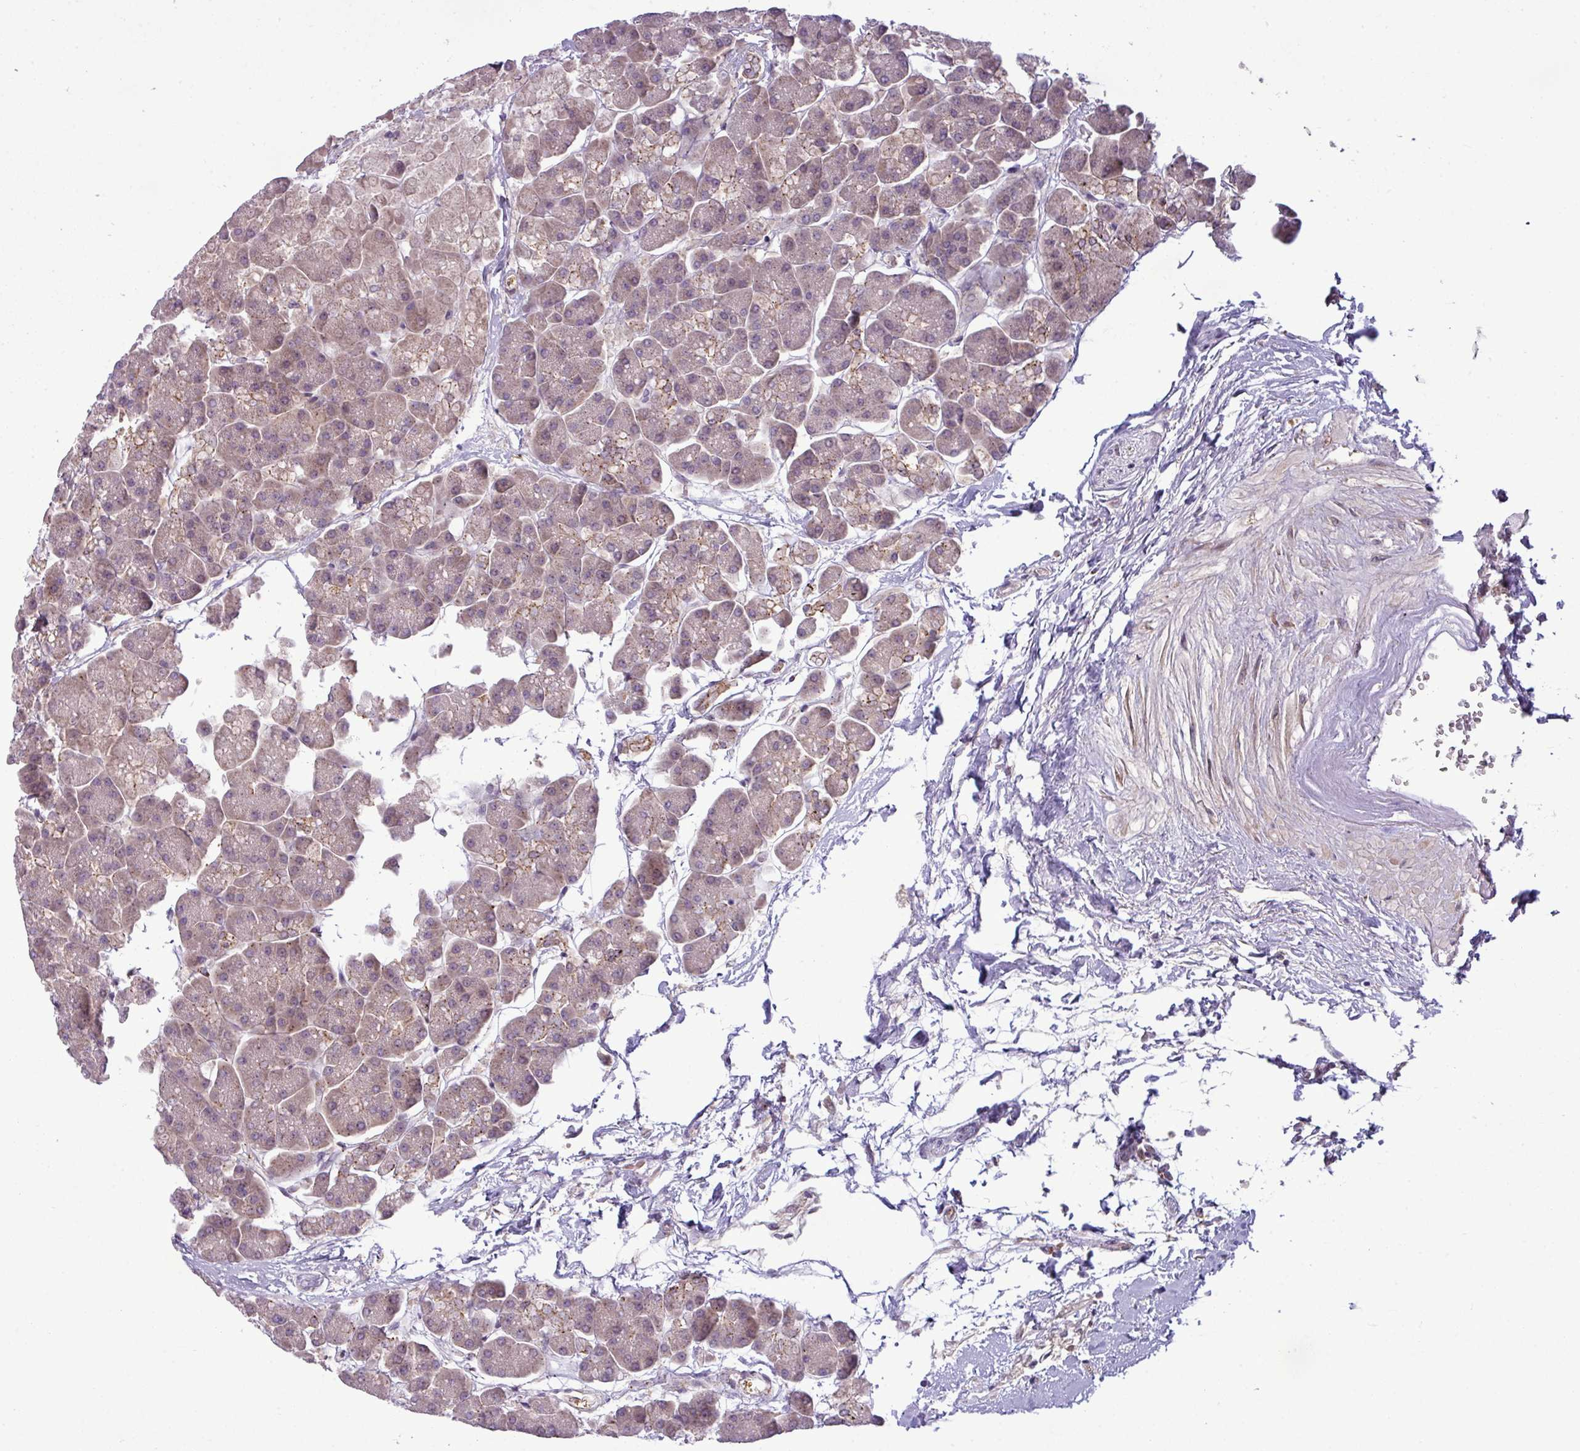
{"staining": {"intensity": "weak", "quantity": "25%-75%", "location": "cytoplasmic/membranous"}, "tissue": "pancreas", "cell_type": "Exocrine glandular cells", "image_type": "normal", "snomed": [{"axis": "morphology", "description": "Normal tissue, NOS"}, {"axis": "topography", "description": "Pancreas"}, {"axis": "topography", "description": "Peripheral nerve tissue"}], "caption": "Immunohistochemistry of unremarkable human pancreas exhibits low levels of weak cytoplasmic/membranous staining in approximately 25%-75% of exocrine glandular cells. (DAB = brown stain, brightfield microscopy at high magnification).", "gene": "ZNF35", "patient": {"sex": "male", "age": 54}}